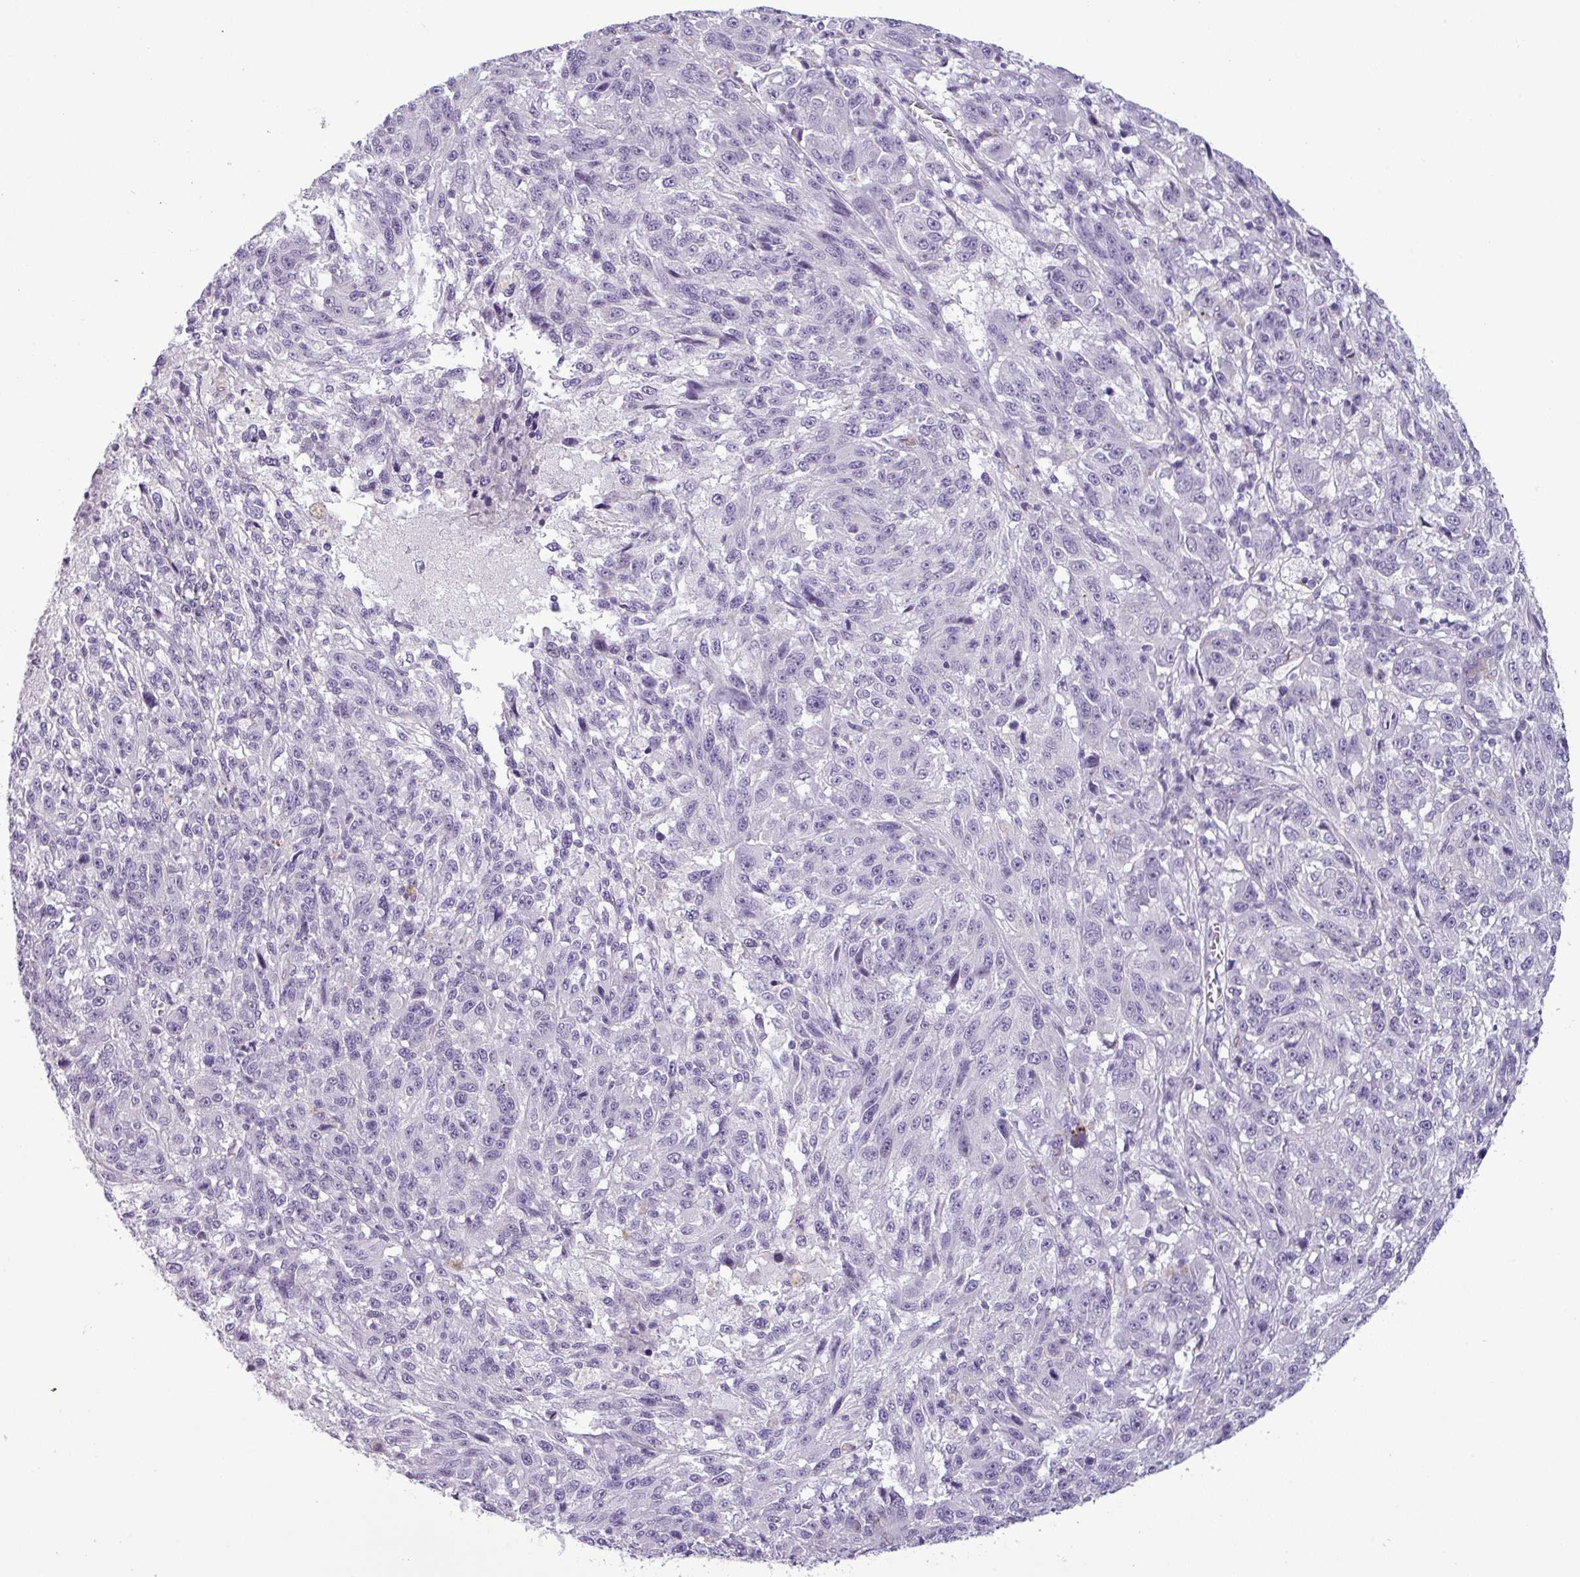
{"staining": {"intensity": "negative", "quantity": "none", "location": "none"}, "tissue": "melanoma", "cell_type": "Tumor cells", "image_type": "cancer", "snomed": [{"axis": "morphology", "description": "Malignant melanoma, NOS"}, {"axis": "topography", "description": "Skin"}], "caption": "High magnification brightfield microscopy of malignant melanoma stained with DAB (3,3'-diaminobenzidine) (brown) and counterstained with hematoxylin (blue): tumor cells show no significant staining.", "gene": "CDH16", "patient": {"sex": "male", "age": 53}}